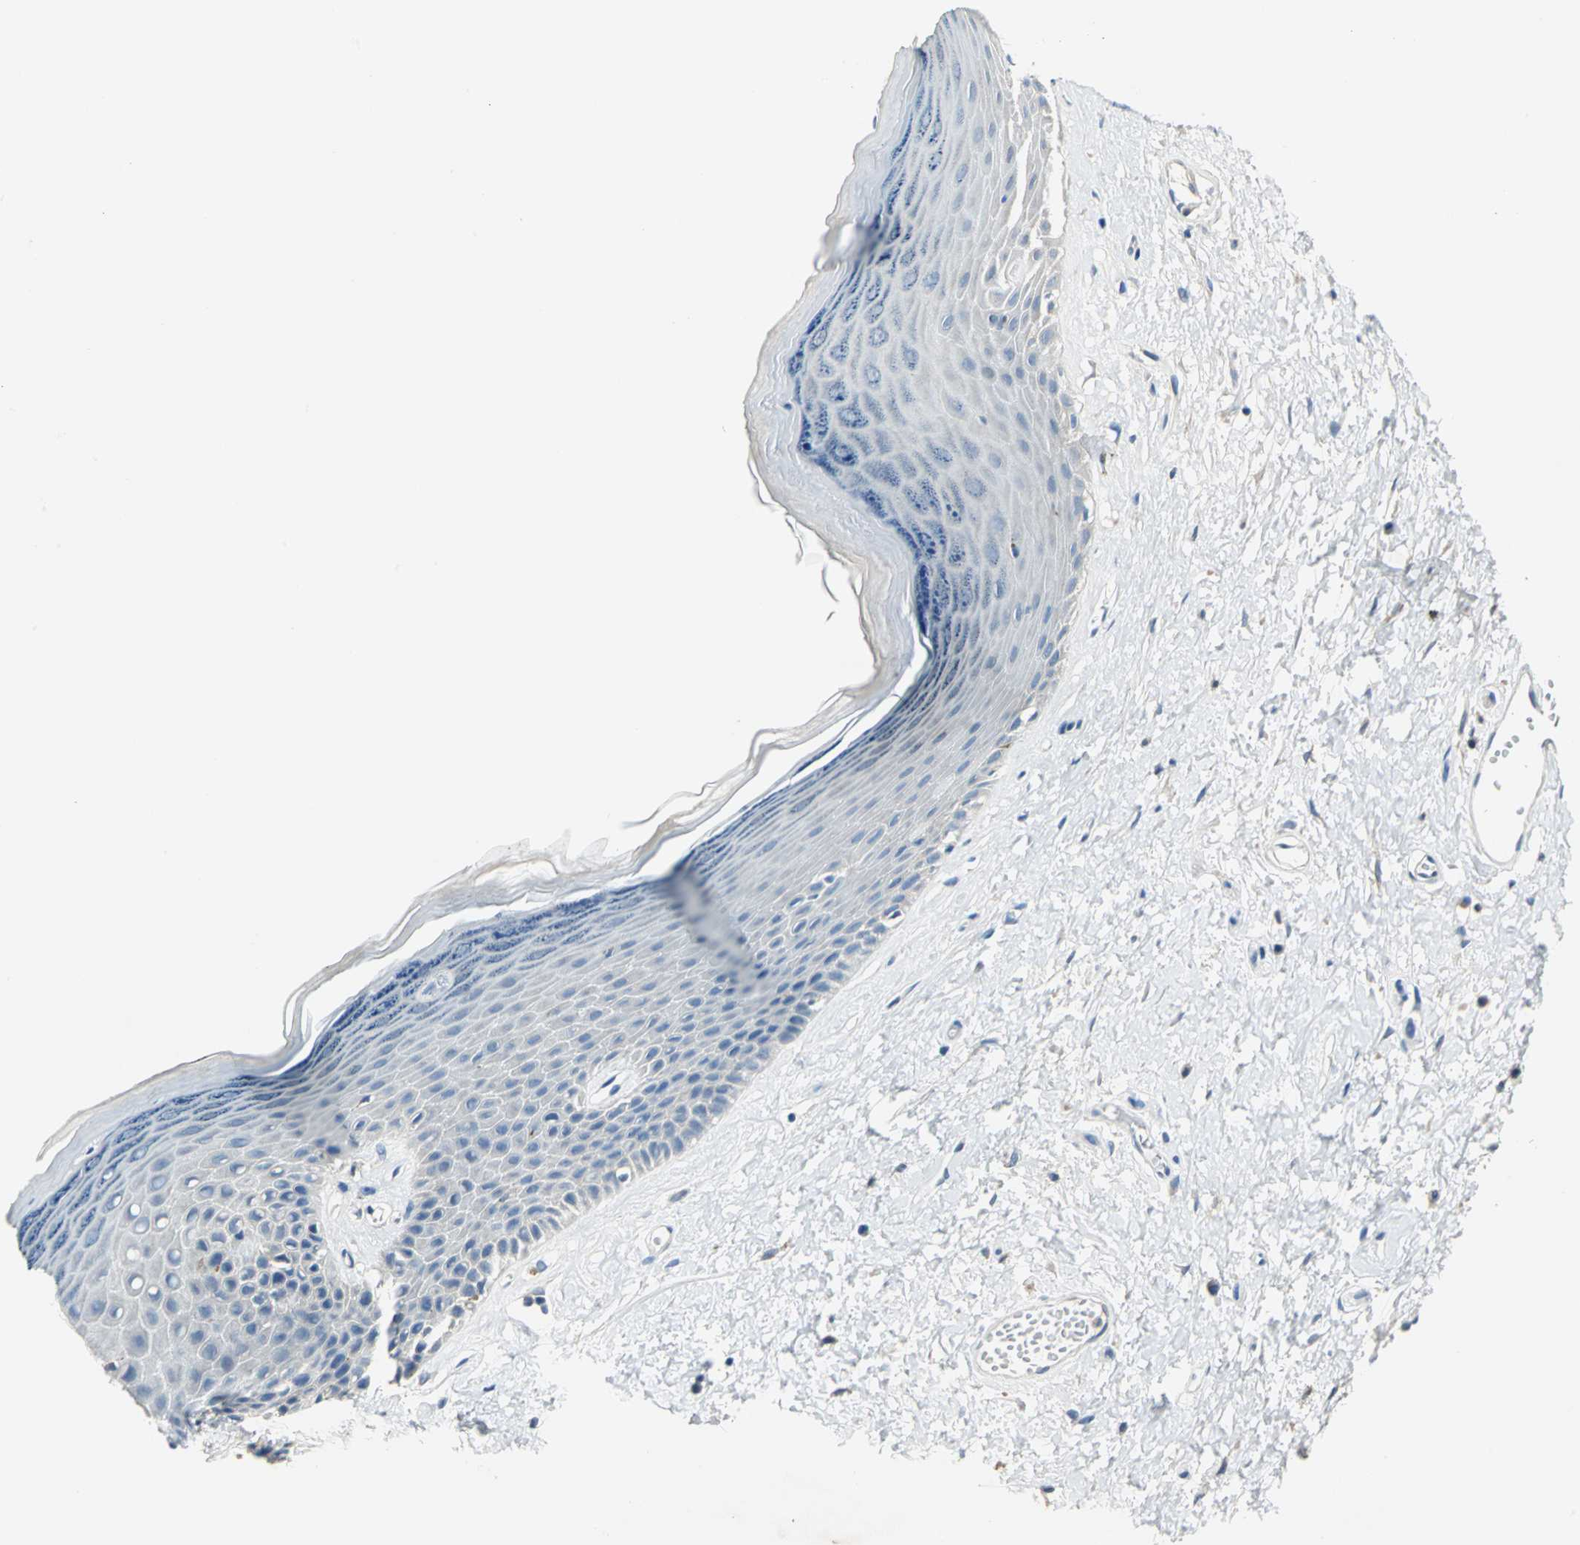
{"staining": {"intensity": "weak", "quantity": "<25%", "location": "cytoplasmic/membranous"}, "tissue": "skin", "cell_type": "Epidermal cells", "image_type": "normal", "snomed": [{"axis": "morphology", "description": "Normal tissue, NOS"}, {"axis": "morphology", "description": "Inflammation, NOS"}, {"axis": "topography", "description": "Vulva"}], "caption": "The micrograph shows no staining of epidermal cells in unremarkable skin.", "gene": "RASD2", "patient": {"sex": "female", "age": 84}}